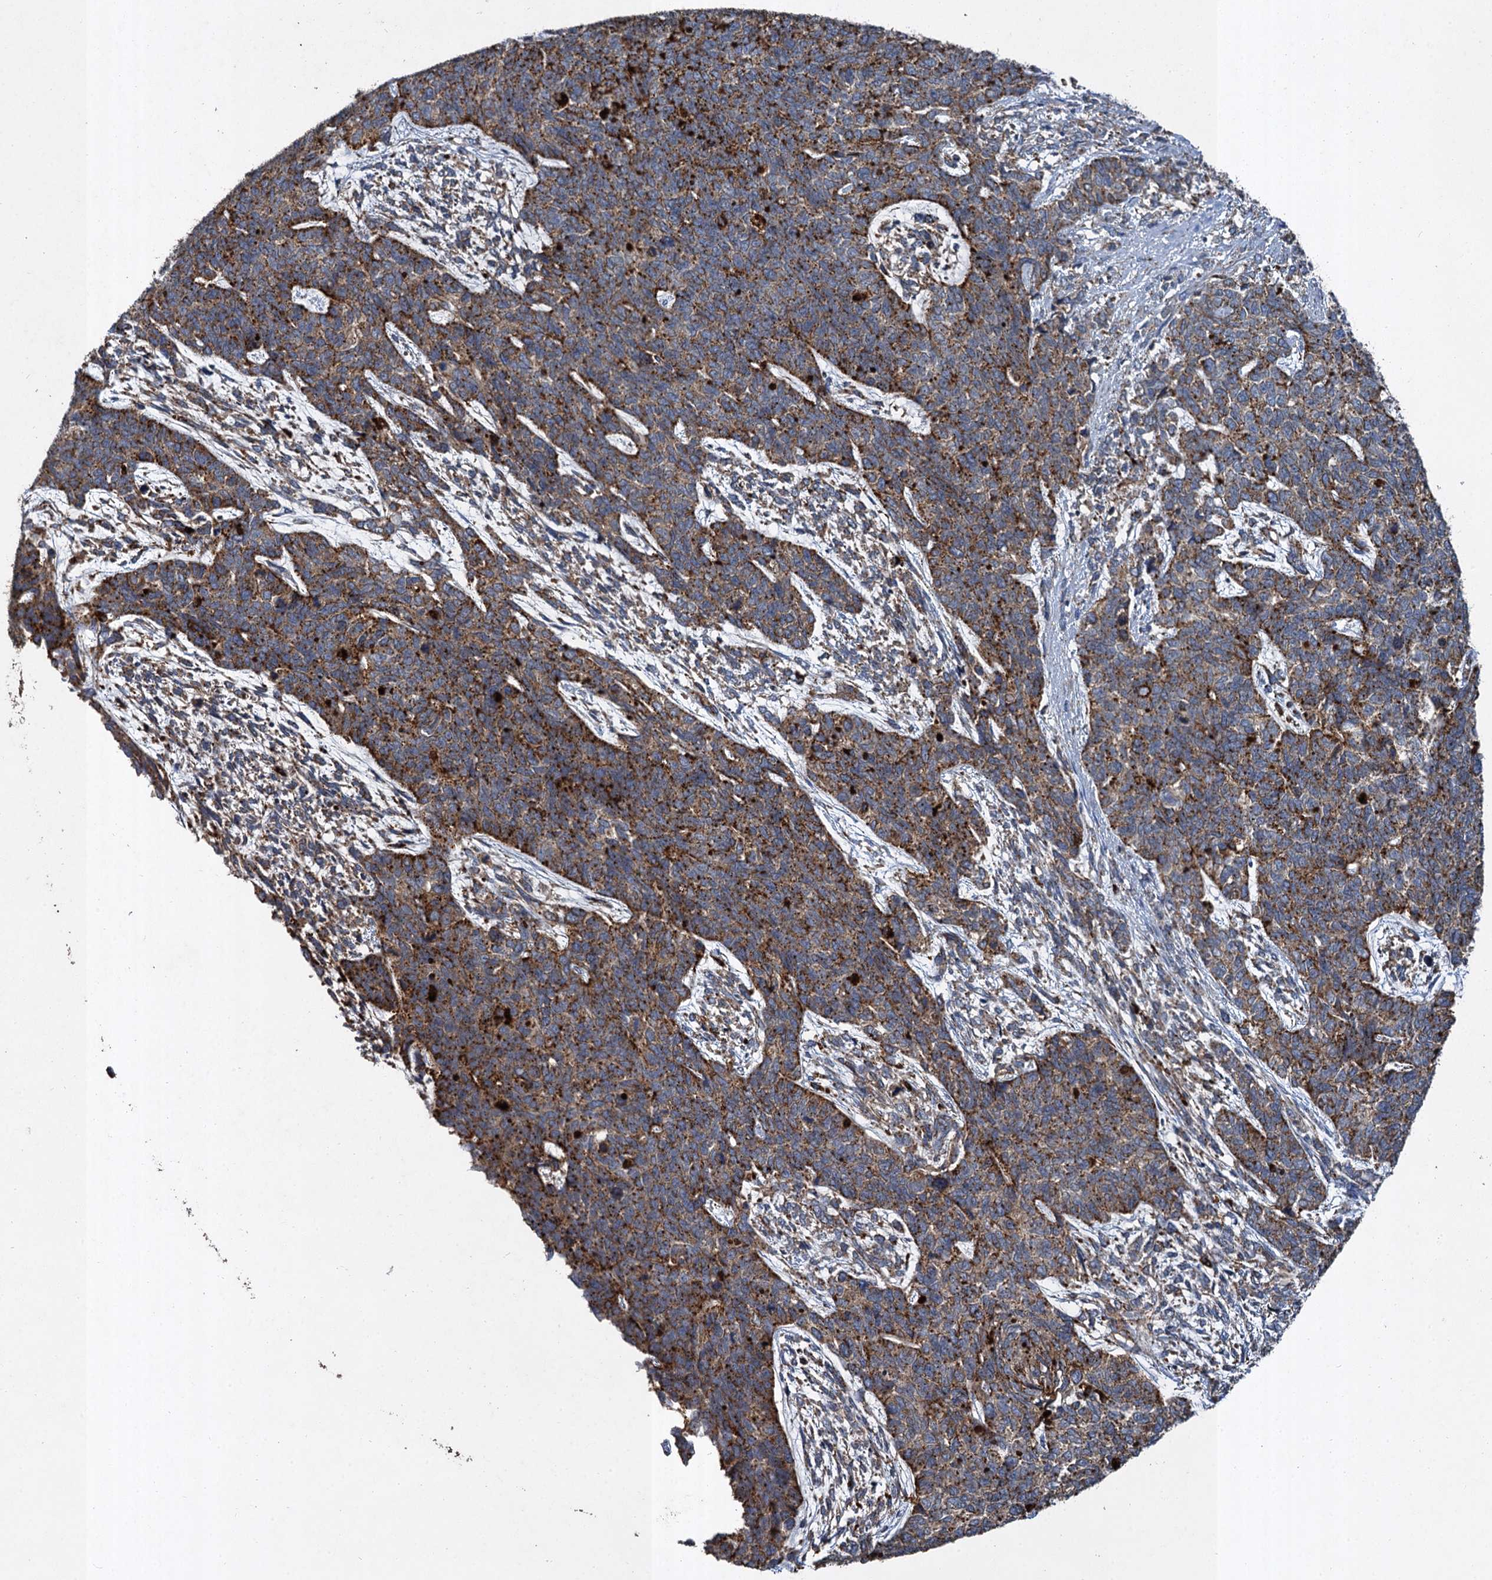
{"staining": {"intensity": "strong", "quantity": "25%-75%", "location": "cytoplasmic/membranous"}, "tissue": "cervical cancer", "cell_type": "Tumor cells", "image_type": "cancer", "snomed": [{"axis": "morphology", "description": "Squamous cell carcinoma, NOS"}, {"axis": "topography", "description": "Cervix"}], "caption": "The histopathology image shows a brown stain indicating the presence of a protein in the cytoplasmic/membranous of tumor cells in squamous cell carcinoma (cervical). (Brightfield microscopy of DAB IHC at high magnification).", "gene": "GBA1", "patient": {"sex": "female", "age": 63}}